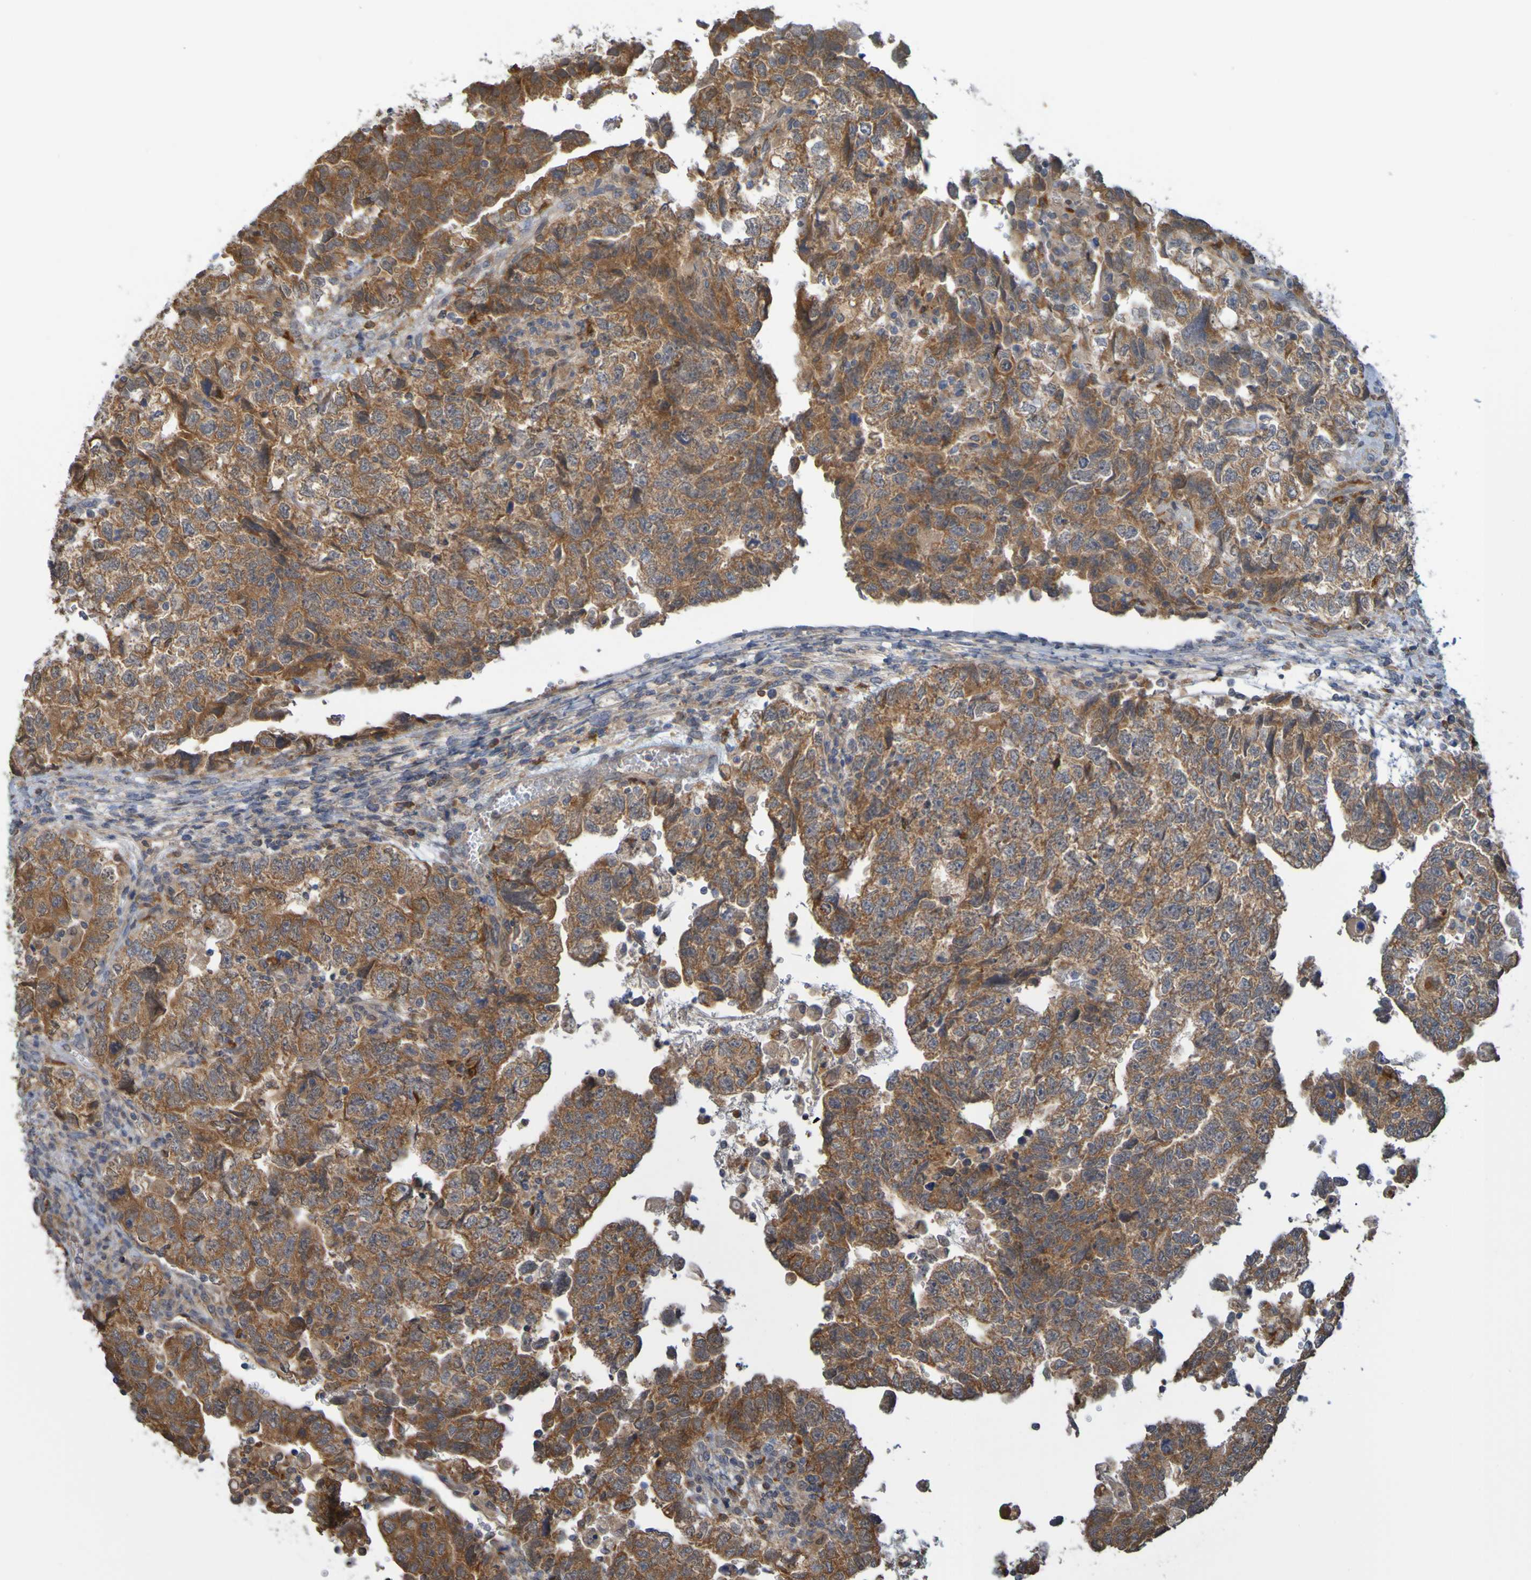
{"staining": {"intensity": "strong", "quantity": ">75%", "location": "cytoplasmic/membranous"}, "tissue": "testis cancer", "cell_type": "Tumor cells", "image_type": "cancer", "snomed": [{"axis": "morphology", "description": "Carcinoma, Embryonal, NOS"}, {"axis": "topography", "description": "Testis"}], "caption": "Strong cytoplasmic/membranous positivity is seen in approximately >75% of tumor cells in testis embryonal carcinoma. (DAB IHC with brightfield microscopy, high magnification).", "gene": "NAV2", "patient": {"sex": "male", "age": 36}}